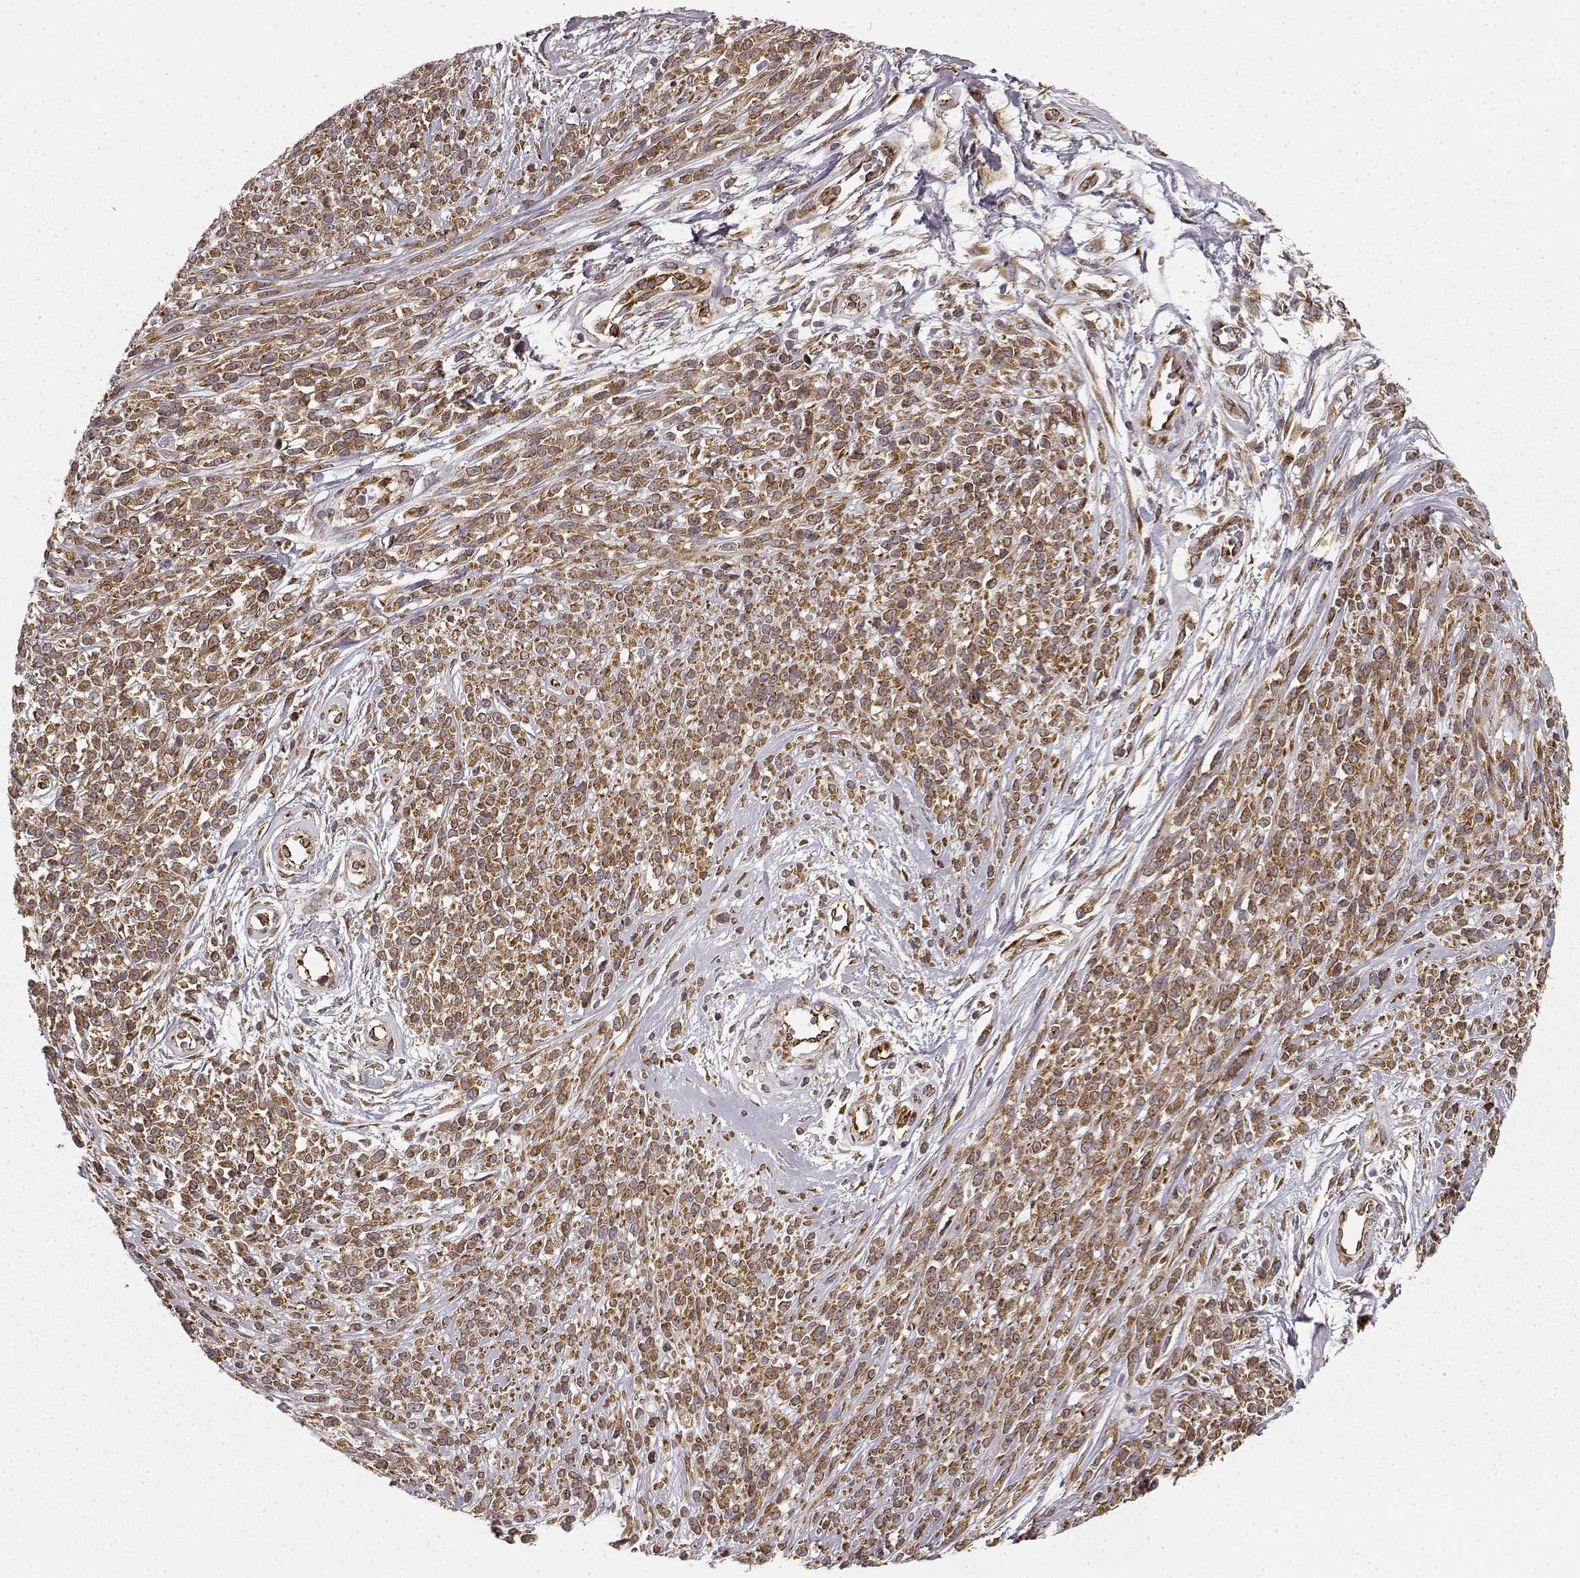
{"staining": {"intensity": "moderate", "quantity": ">75%", "location": "cytoplasmic/membranous"}, "tissue": "melanoma", "cell_type": "Tumor cells", "image_type": "cancer", "snomed": [{"axis": "morphology", "description": "Malignant melanoma, NOS"}, {"axis": "topography", "description": "Skin"}, {"axis": "topography", "description": "Skin of trunk"}], "caption": "High-power microscopy captured an IHC micrograph of melanoma, revealing moderate cytoplasmic/membranous positivity in approximately >75% of tumor cells.", "gene": "TMEM14A", "patient": {"sex": "male", "age": 74}}